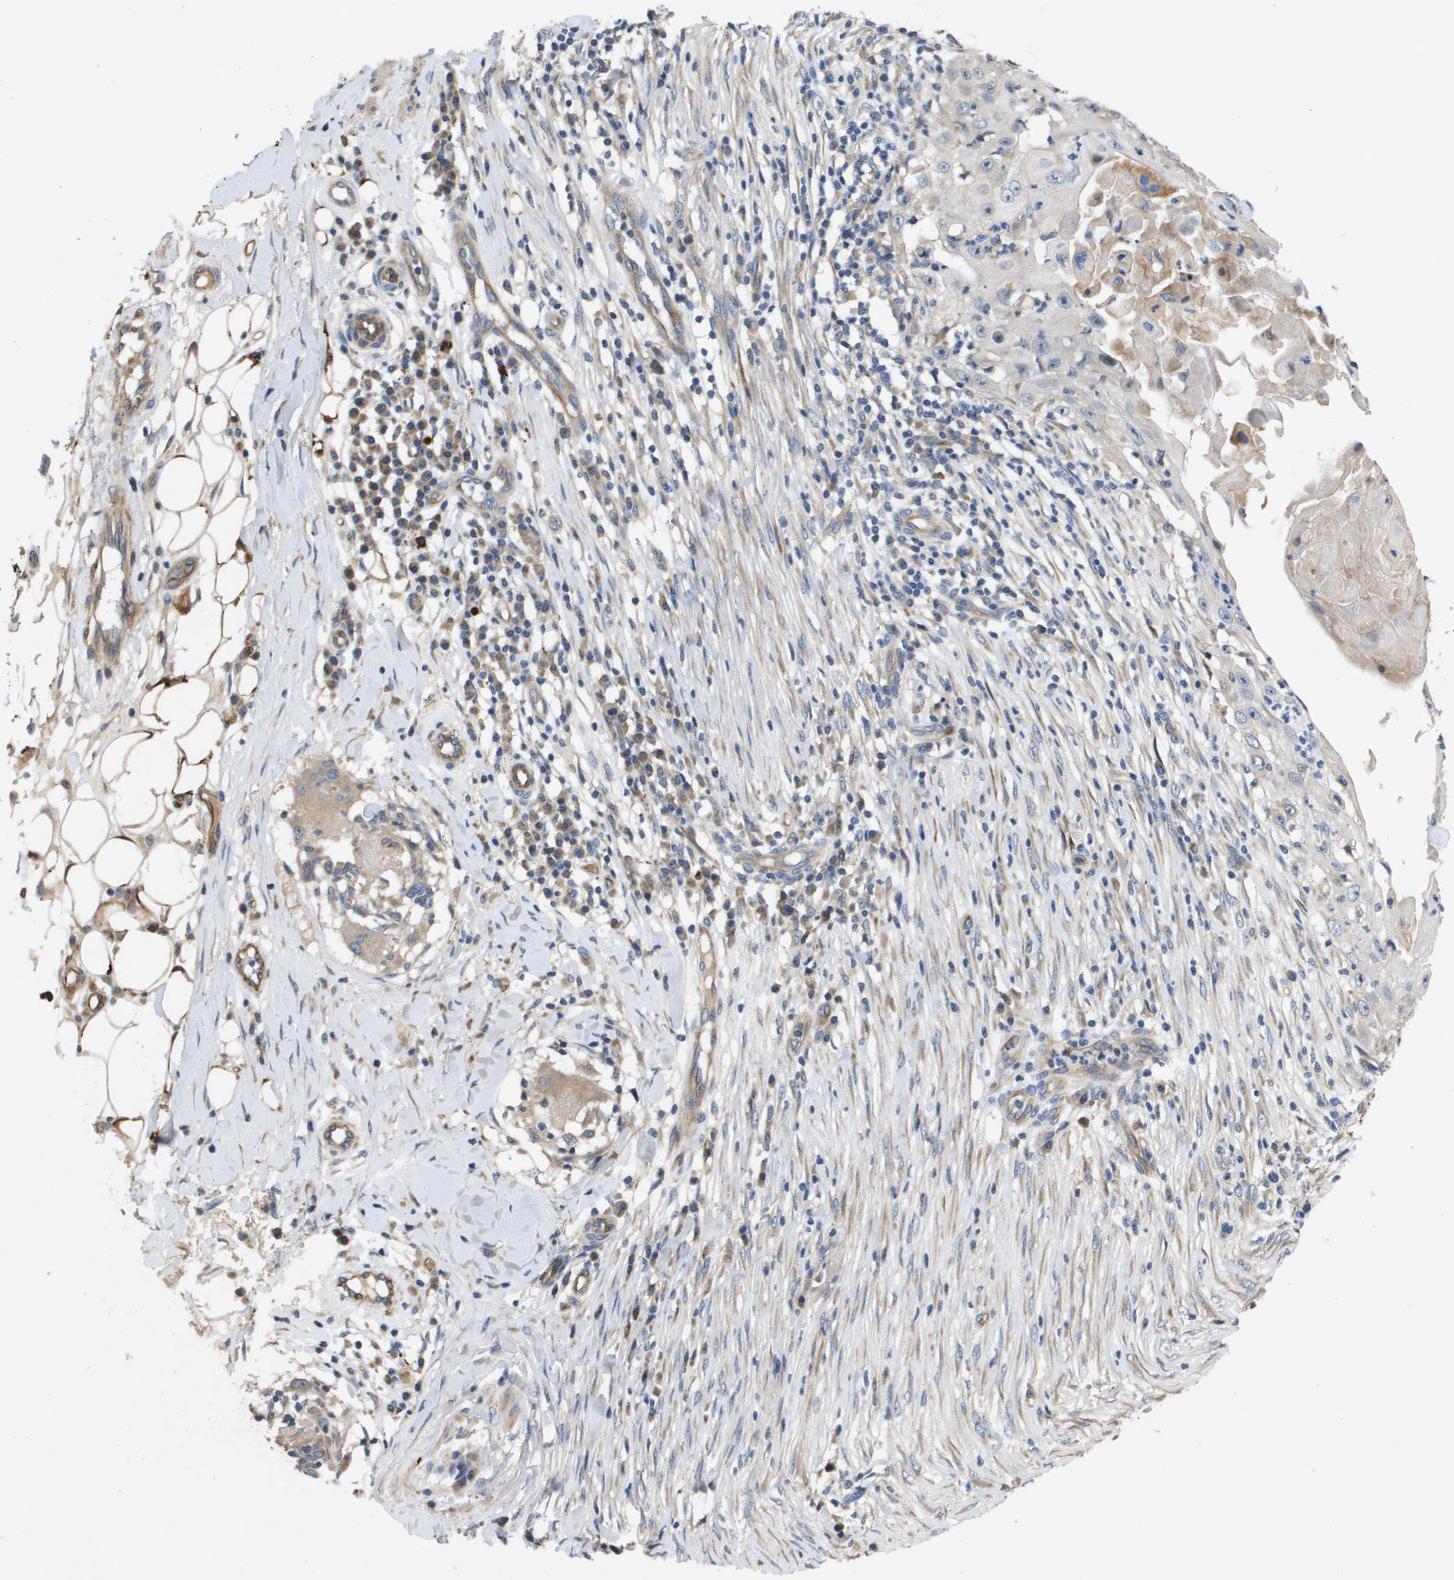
{"staining": {"intensity": "negative", "quantity": "none", "location": "none"}, "tissue": "skin cancer", "cell_type": "Tumor cells", "image_type": "cancer", "snomed": [{"axis": "morphology", "description": "Squamous cell carcinoma, NOS"}, {"axis": "topography", "description": "Skin"}], "caption": "Immunohistochemical staining of human skin cancer displays no significant expression in tumor cells.", "gene": "ENTPD2", "patient": {"sex": "male", "age": 86}}